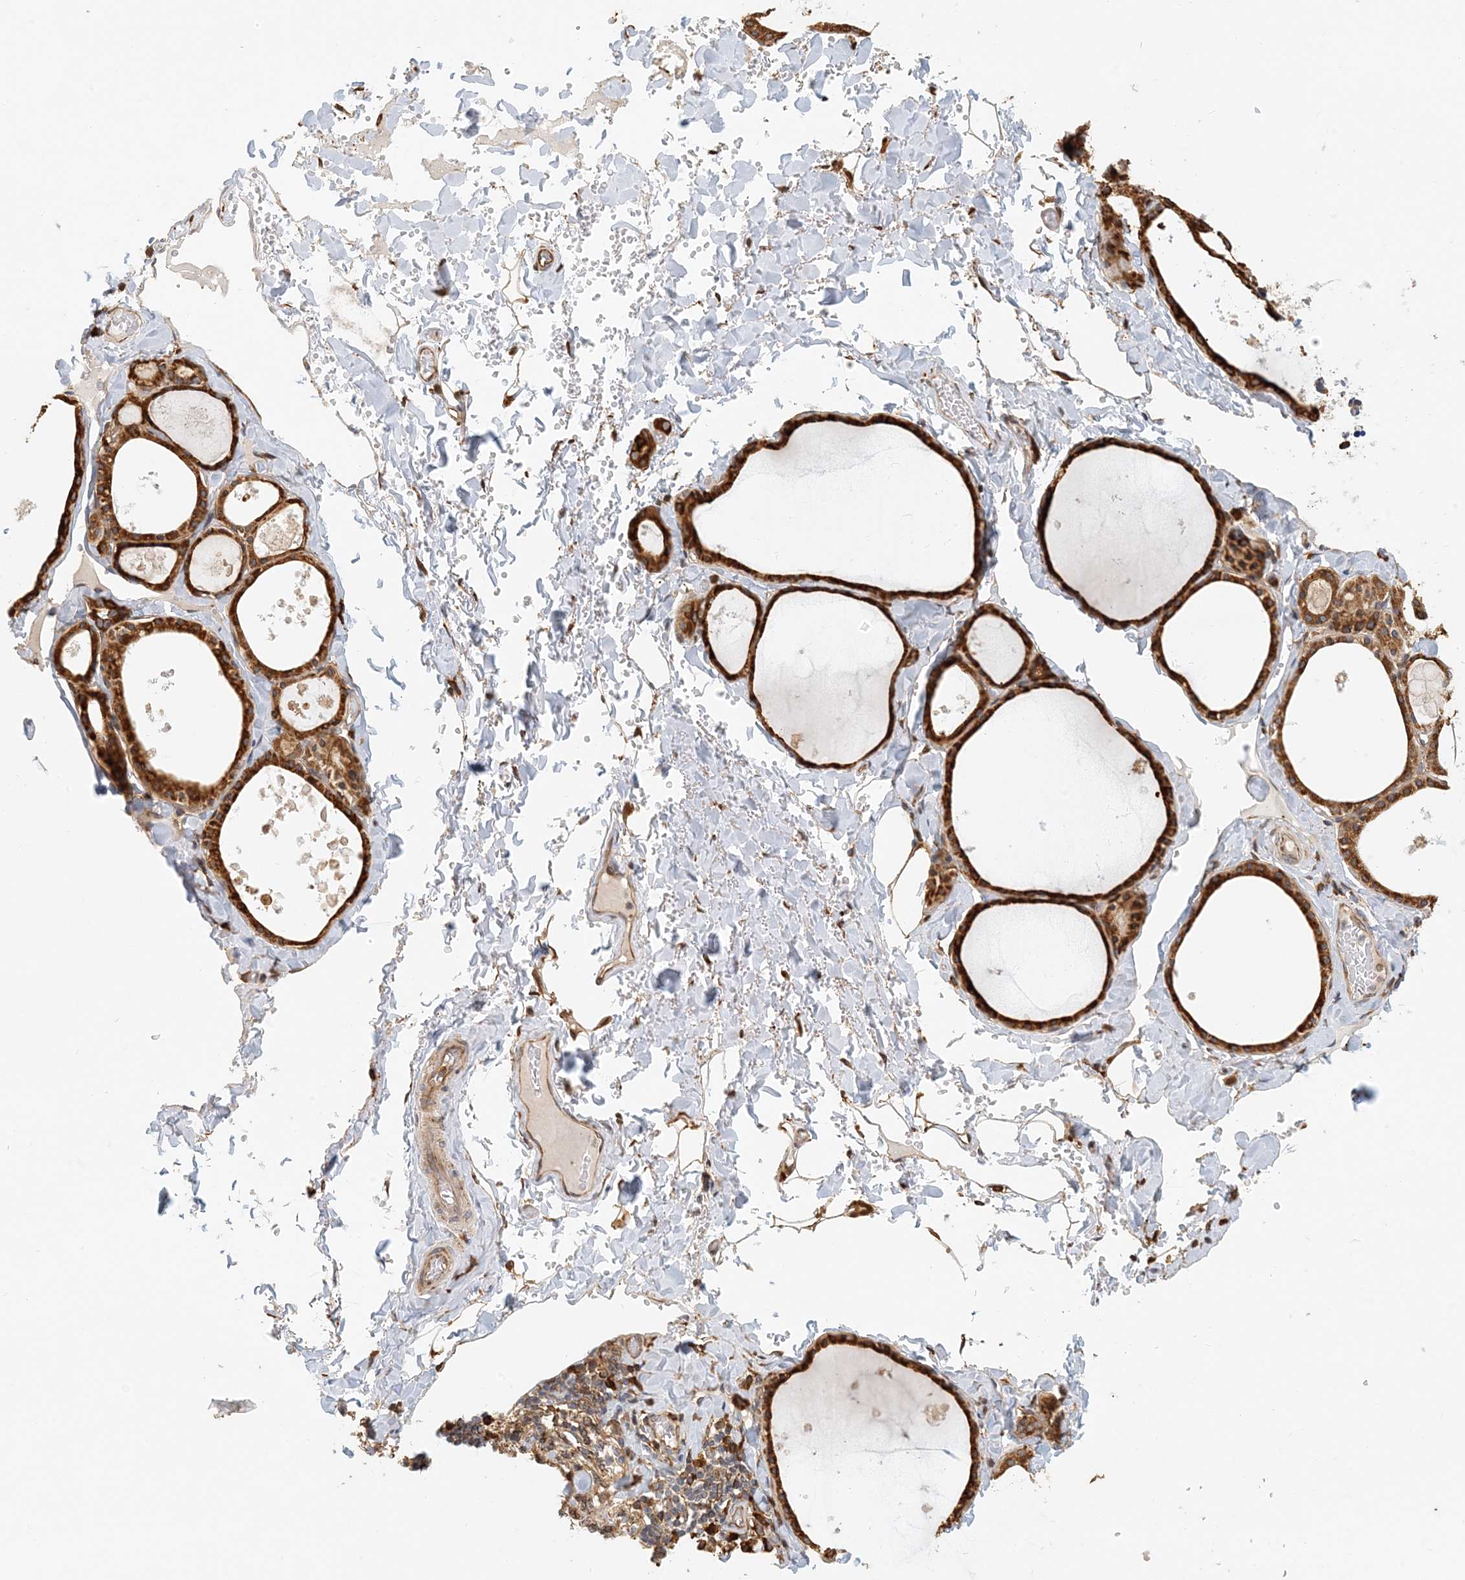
{"staining": {"intensity": "strong", "quantity": ">75%", "location": "cytoplasmic/membranous"}, "tissue": "thyroid gland", "cell_type": "Glandular cells", "image_type": "normal", "snomed": [{"axis": "morphology", "description": "Normal tissue, NOS"}, {"axis": "topography", "description": "Thyroid gland"}], "caption": "Immunohistochemistry photomicrograph of benign thyroid gland: thyroid gland stained using IHC displays high levels of strong protein expression localized specifically in the cytoplasmic/membranous of glandular cells, appearing as a cytoplasmic/membranous brown color.", "gene": "HNMT", "patient": {"sex": "male", "age": 56}}